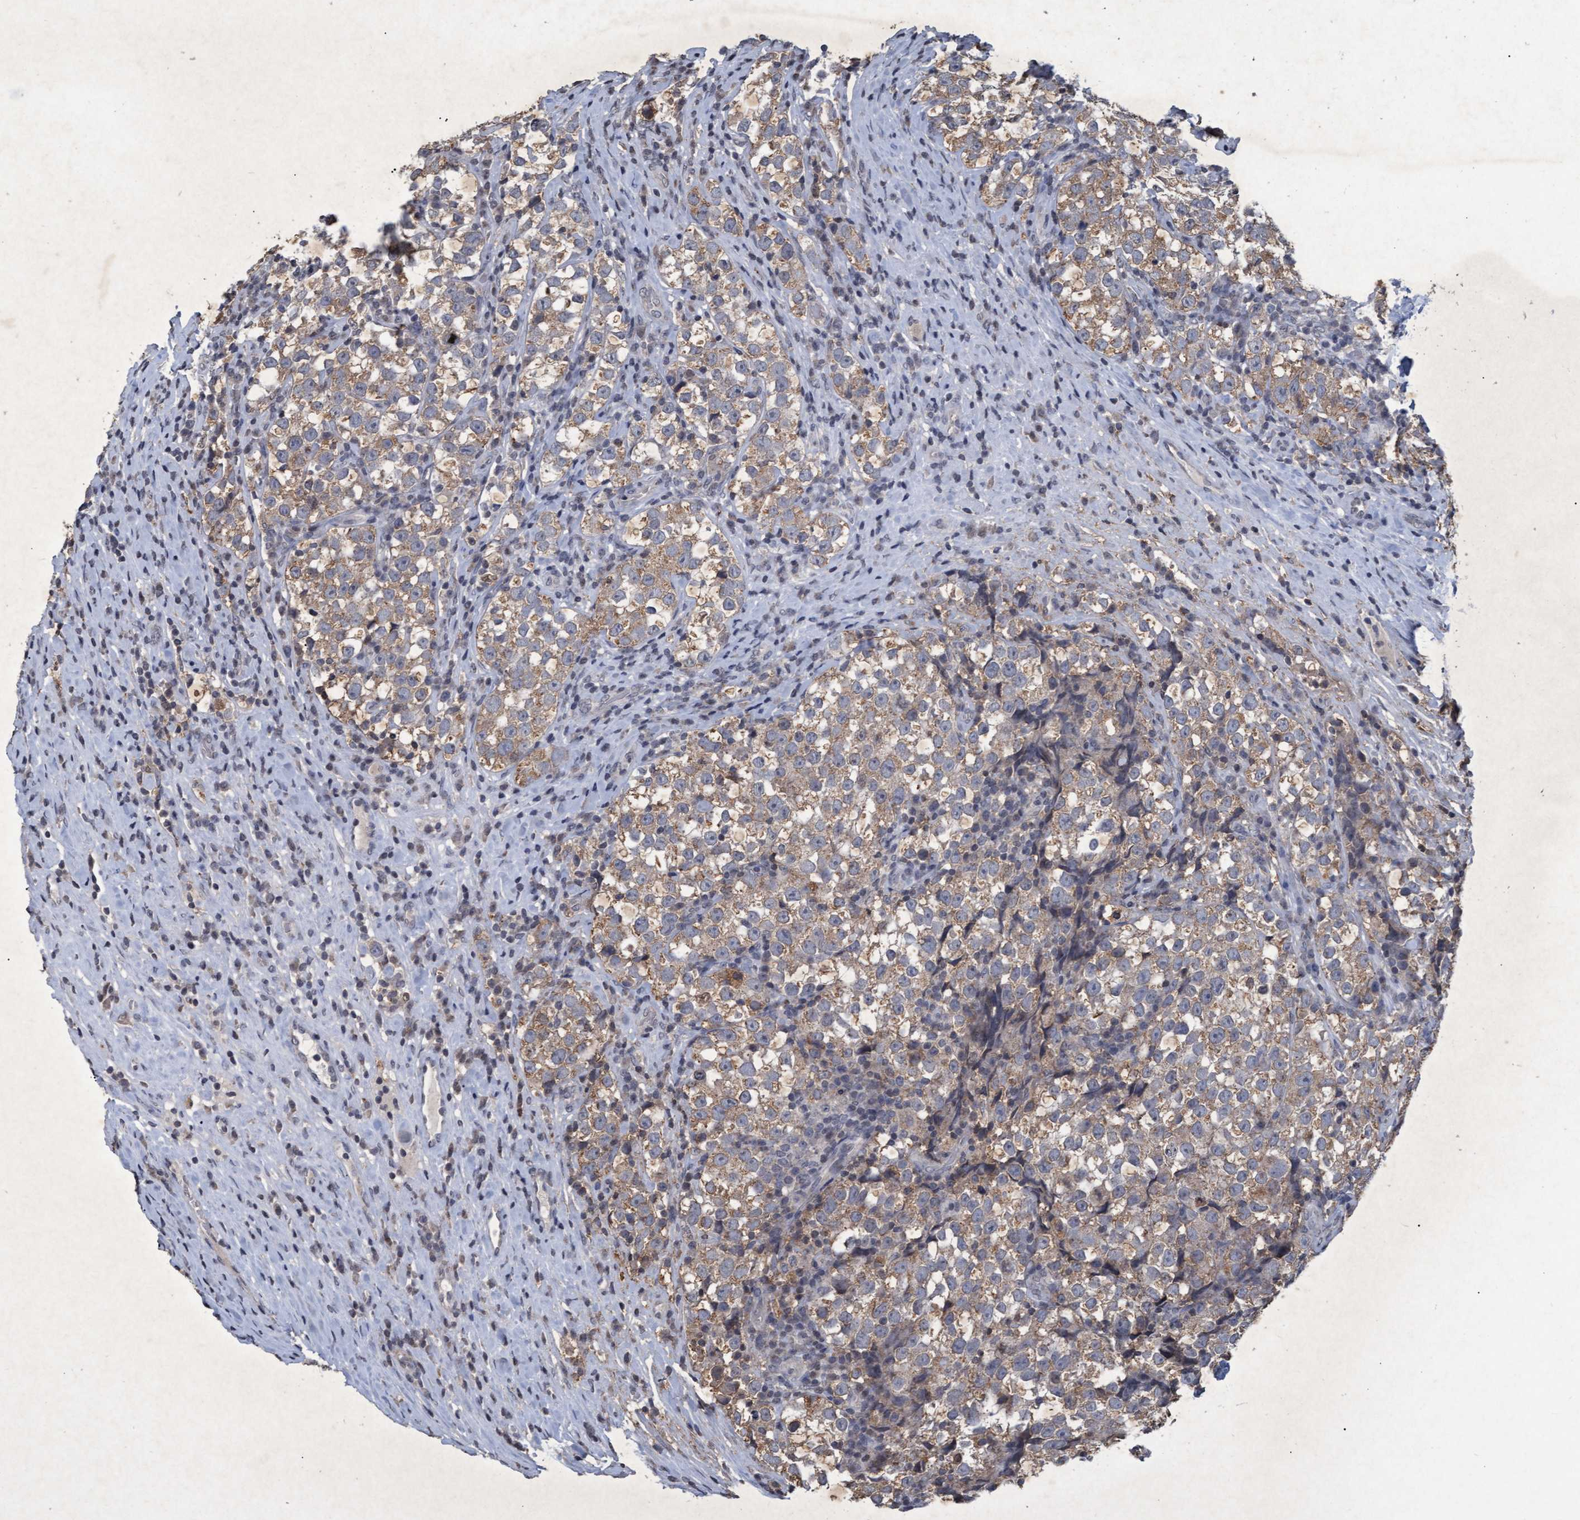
{"staining": {"intensity": "weak", "quantity": ">75%", "location": "cytoplasmic/membranous"}, "tissue": "testis cancer", "cell_type": "Tumor cells", "image_type": "cancer", "snomed": [{"axis": "morphology", "description": "Normal tissue, NOS"}, {"axis": "morphology", "description": "Seminoma, NOS"}, {"axis": "topography", "description": "Testis"}], "caption": "Testis cancer tissue displays weak cytoplasmic/membranous staining in approximately >75% of tumor cells, visualized by immunohistochemistry.", "gene": "GALC", "patient": {"sex": "male", "age": 43}}